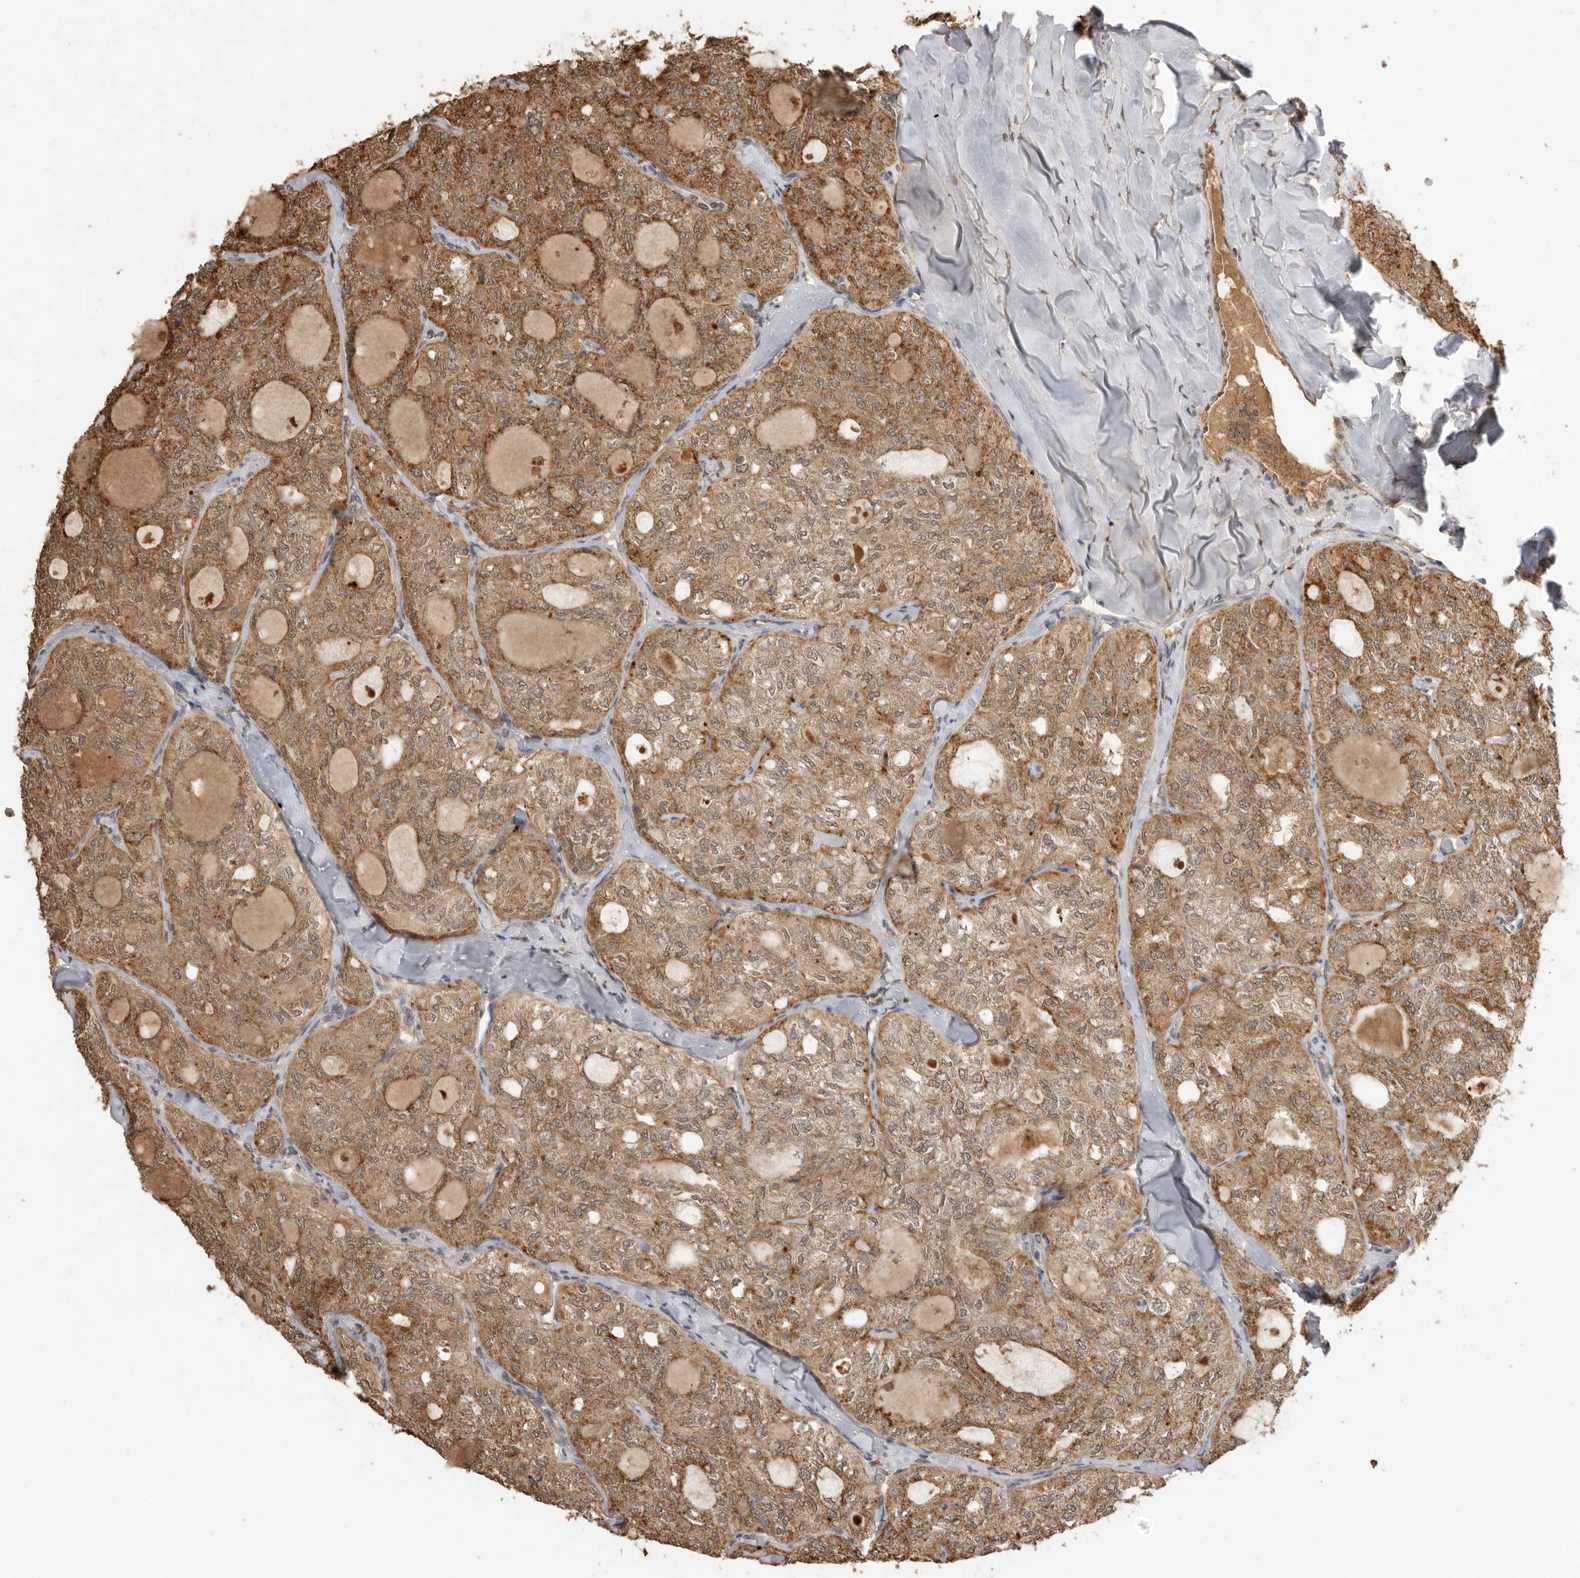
{"staining": {"intensity": "moderate", "quantity": ">75%", "location": "cytoplasmic/membranous"}, "tissue": "thyroid cancer", "cell_type": "Tumor cells", "image_type": "cancer", "snomed": [{"axis": "morphology", "description": "Follicular adenoma carcinoma, NOS"}, {"axis": "topography", "description": "Thyroid gland"}], "caption": "Thyroid cancer (follicular adenoma carcinoma) stained with DAB immunohistochemistry (IHC) exhibits medium levels of moderate cytoplasmic/membranous positivity in about >75% of tumor cells.", "gene": "JAG2", "patient": {"sex": "male", "age": 75}}